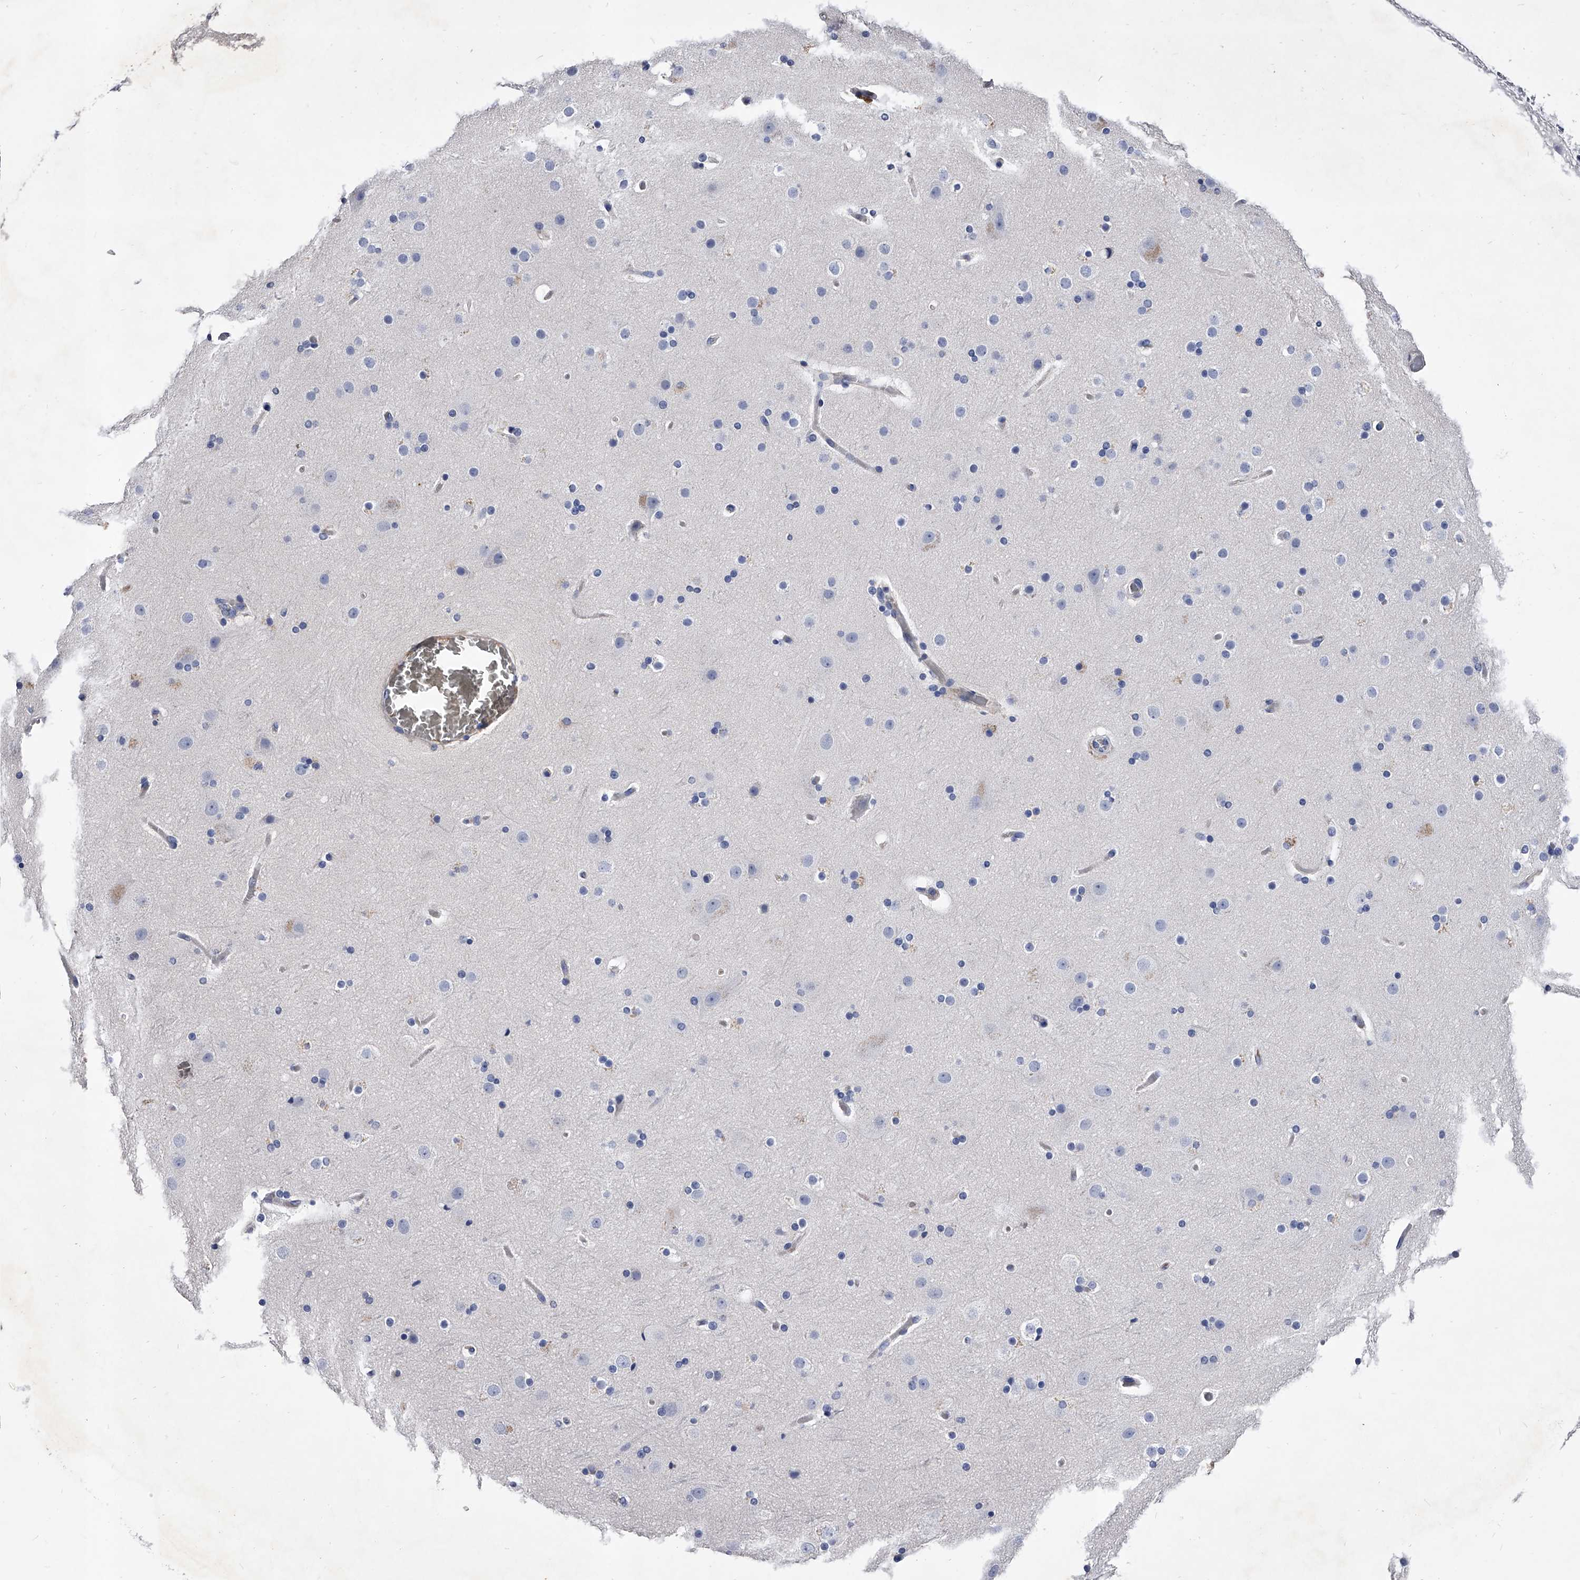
{"staining": {"intensity": "weak", "quantity": "<25%", "location": "cytoplasmic/membranous"}, "tissue": "cerebral cortex", "cell_type": "Endothelial cells", "image_type": "normal", "snomed": [{"axis": "morphology", "description": "Normal tissue, NOS"}, {"axis": "topography", "description": "Cerebral cortex"}], "caption": "High magnification brightfield microscopy of normal cerebral cortex stained with DAB (brown) and counterstained with hematoxylin (blue): endothelial cells show no significant staining. The staining was performed using DAB (3,3'-diaminobenzidine) to visualize the protein expression in brown, while the nuclei were stained in blue with hematoxylin (Magnification: 20x).", "gene": "EFCAB7", "patient": {"sex": "male", "age": 57}}